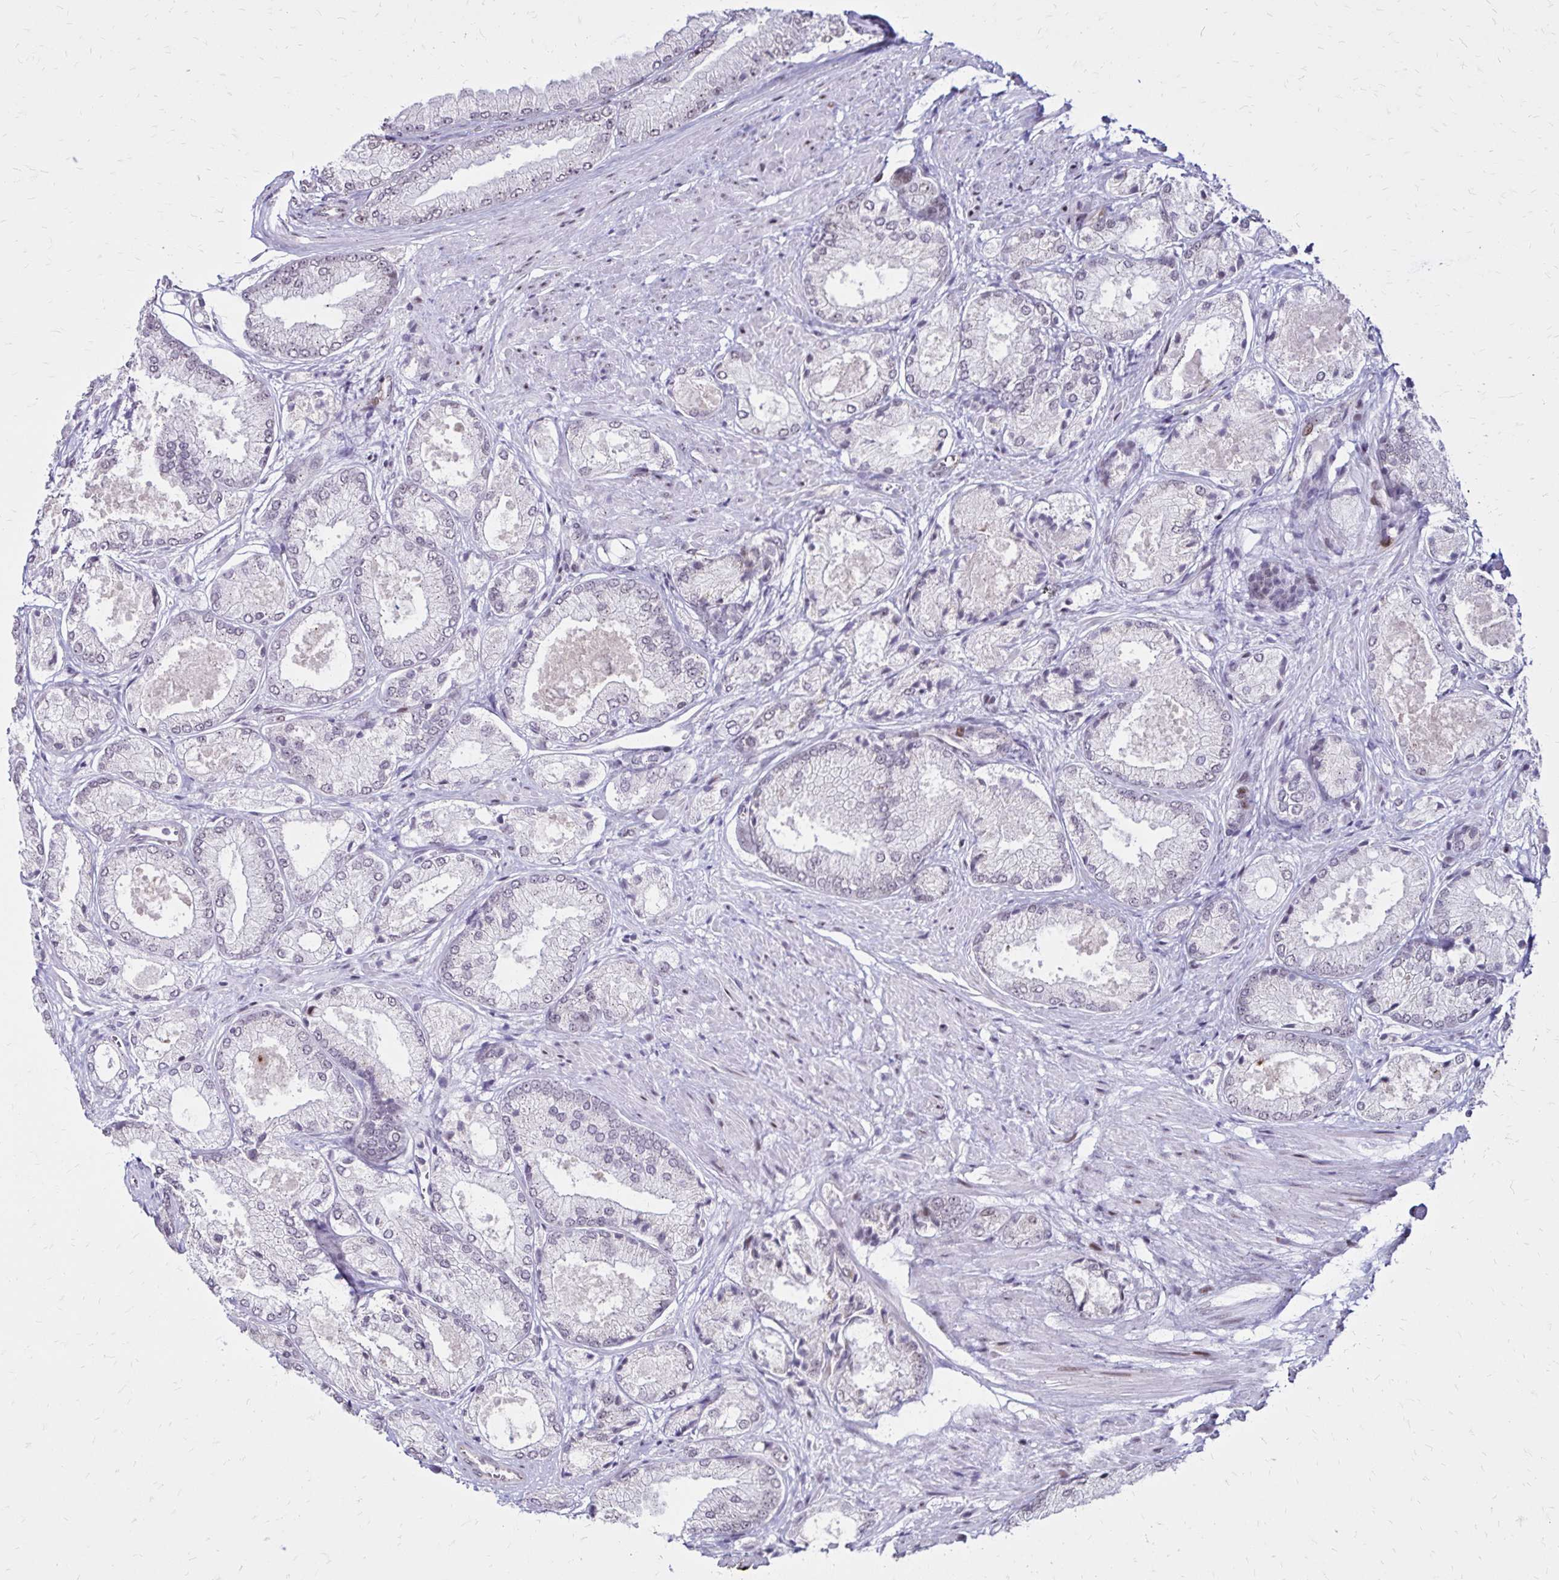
{"staining": {"intensity": "weak", "quantity": "<25%", "location": "nuclear"}, "tissue": "prostate cancer", "cell_type": "Tumor cells", "image_type": "cancer", "snomed": [{"axis": "morphology", "description": "Adenocarcinoma, High grade"}, {"axis": "topography", "description": "Prostate"}], "caption": "Tumor cells show no significant protein expression in prostate cancer.", "gene": "TOB1", "patient": {"sex": "male", "age": 68}}